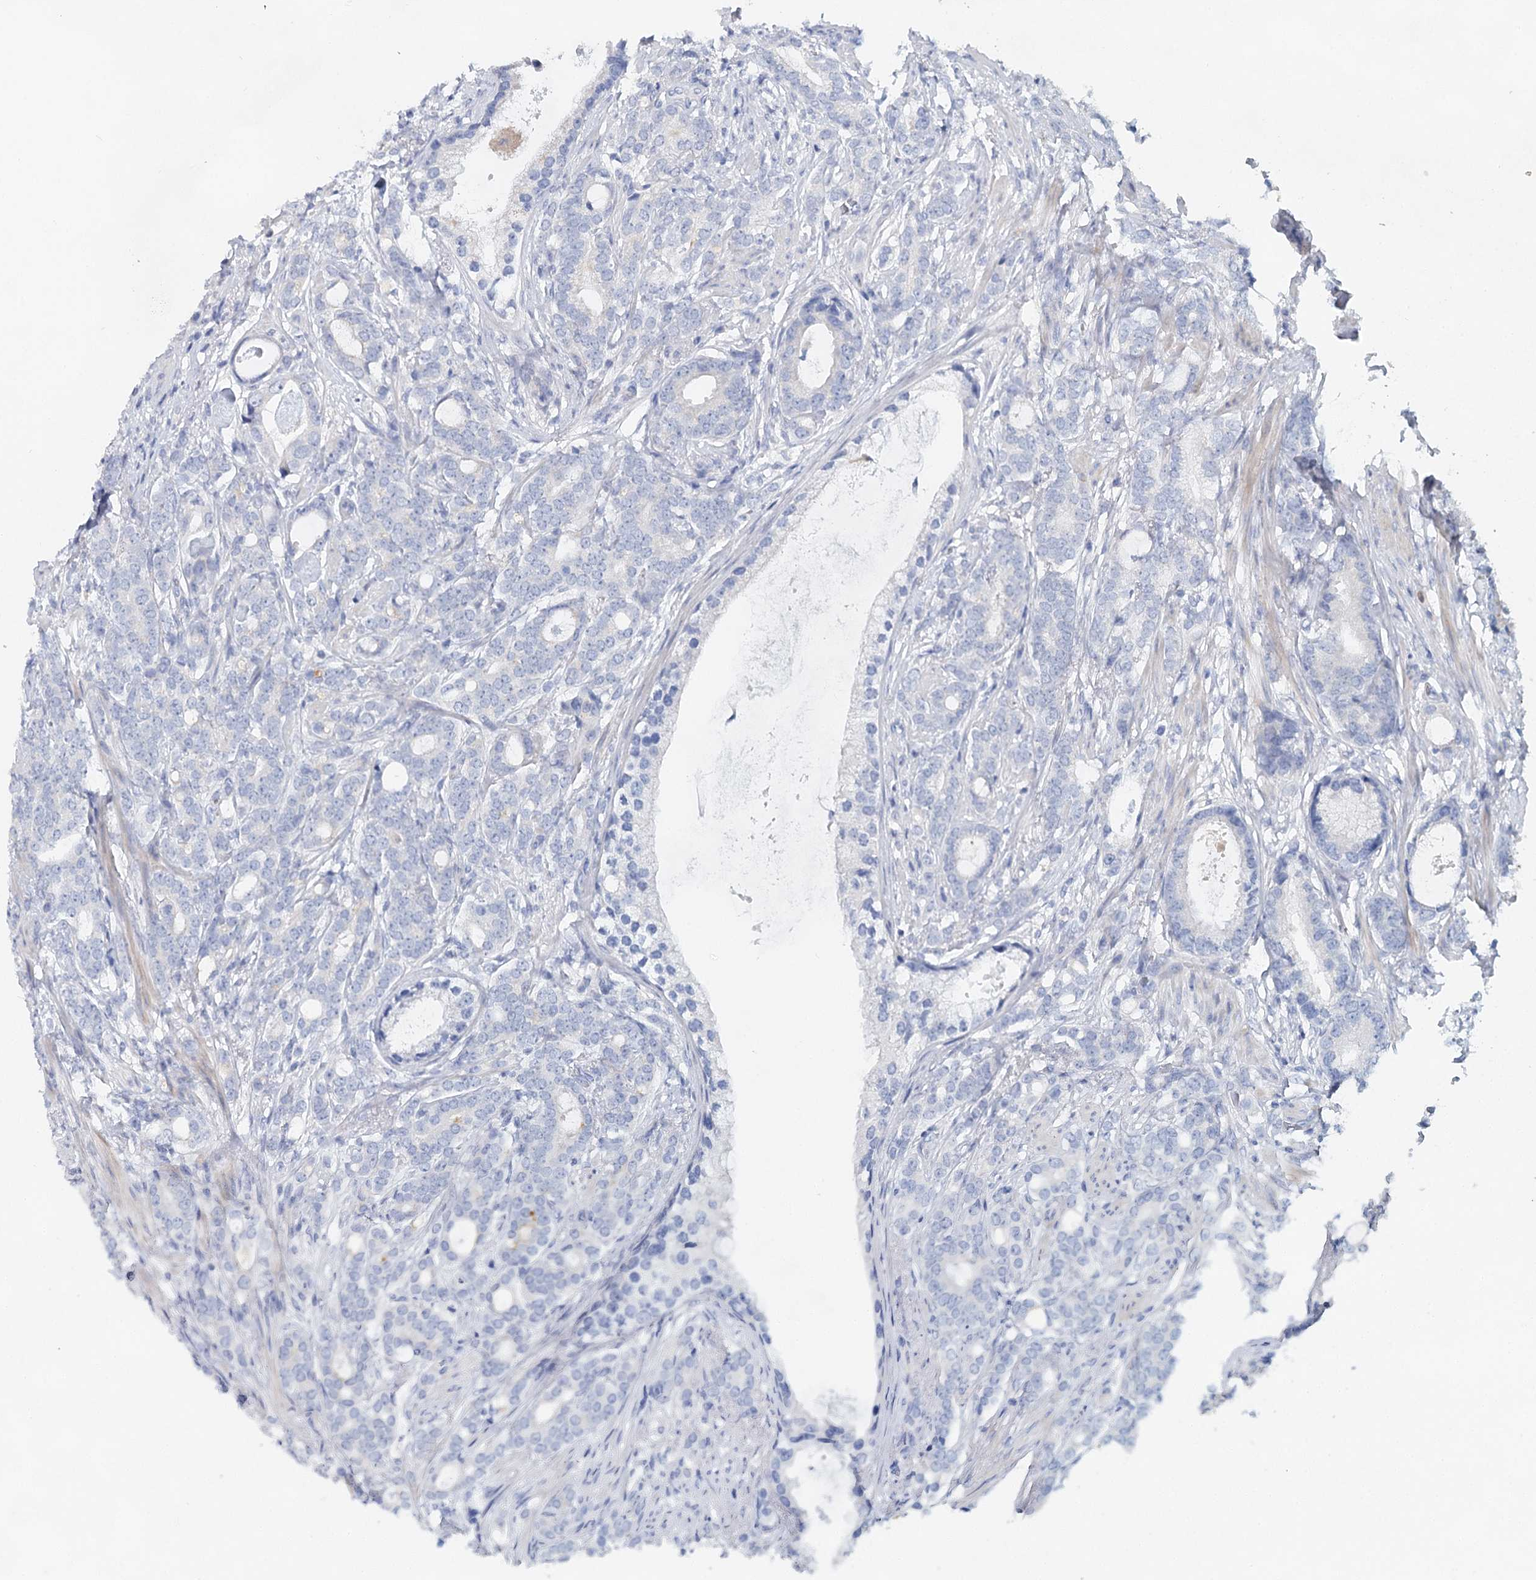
{"staining": {"intensity": "negative", "quantity": "none", "location": "none"}, "tissue": "prostate cancer", "cell_type": "Tumor cells", "image_type": "cancer", "snomed": [{"axis": "morphology", "description": "Adenocarcinoma, Low grade"}, {"axis": "topography", "description": "Prostate"}], "caption": "This histopathology image is of prostate cancer stained with immunohistochemistry (IHC) to label a protein in brown with the nuclei are counter-stained blue. There is no positivity in tumor cells.", "gene": "MYL6B", "patient": {"sex": "male", "age": 71}}